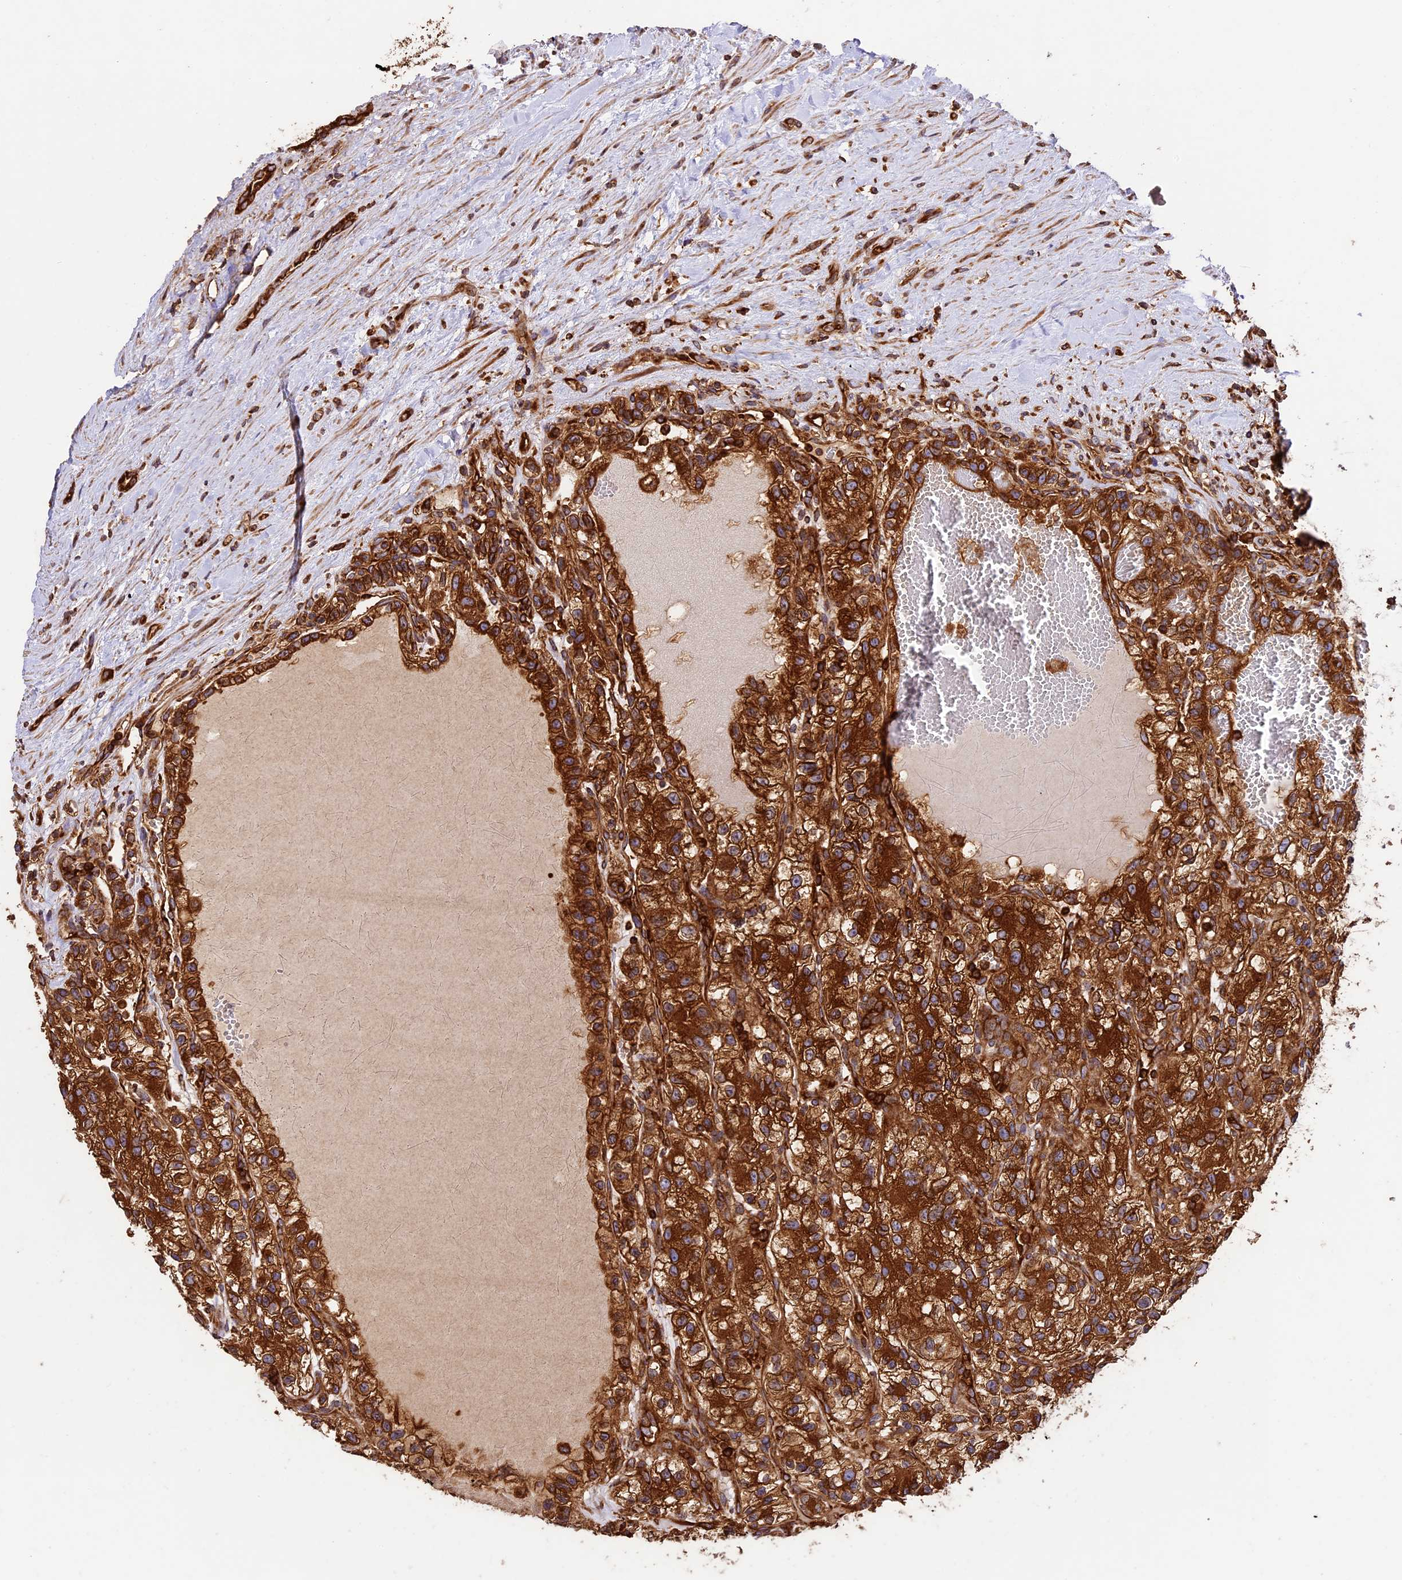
{"staining": {"intensity": "strong", "quantity": ">75%", "location": "cytoplasmic/membranous"}, "tissue": "renal cancer", "cell_type": "Tumor cells", "image_type": "cancer", "snomed": [{"axis": "morphology", "description": "Adenocarcinoma, NOS"}, {"axis": "topography", "description": "Kidney"}], "caption": "Immunohistochemical staining of renal cancer shows high levels of strong cytoplasmic/membranous protein staining in approximately >75% of tumor cells.", "gene": "KARS1", "patient": {"sex": "female", "age": 57}}